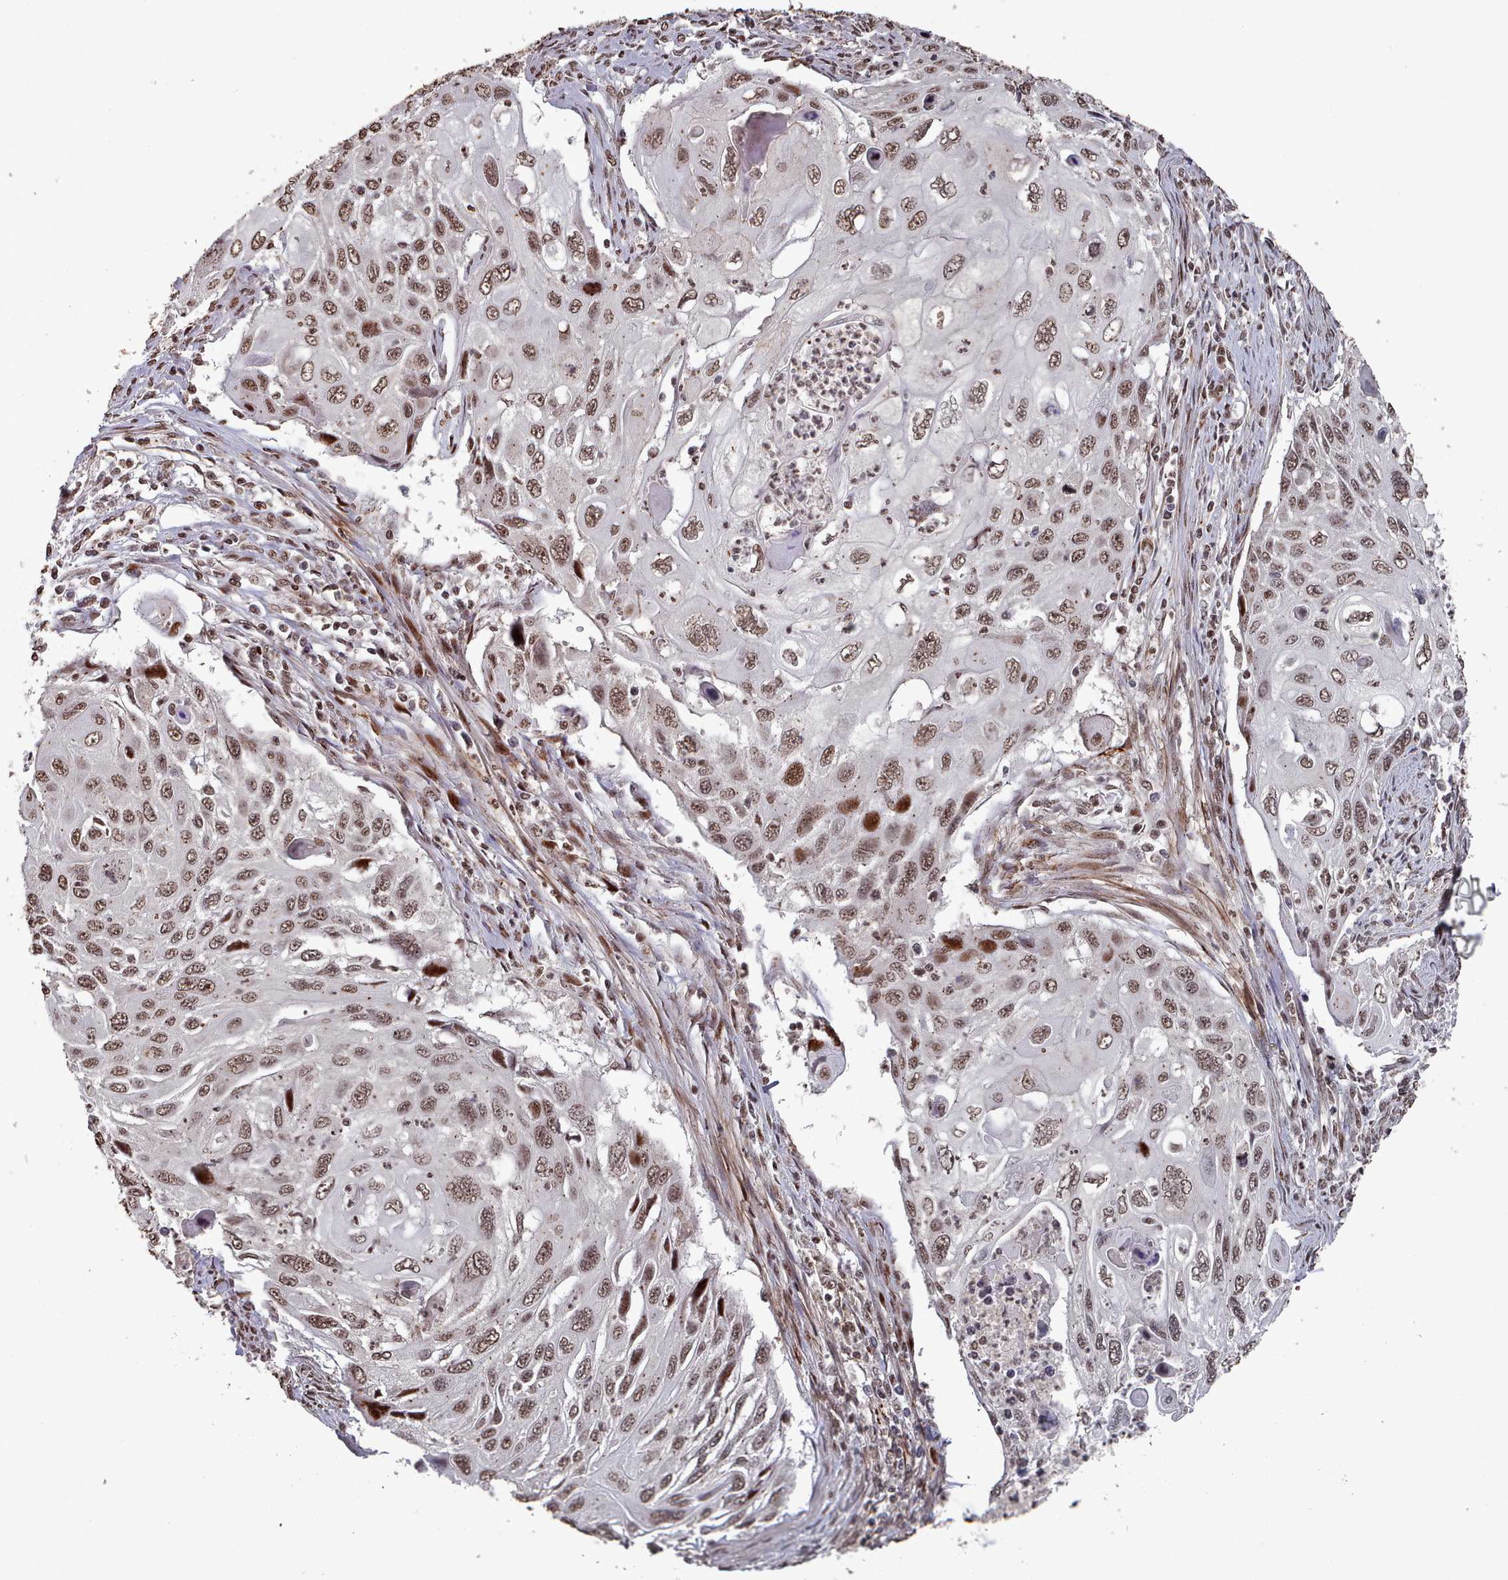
{"staining": {"intensity": "moderate", "quantity": ">75%", "location": "nuclear"}, "tissue": "cervical cancer", "cell_type": "Tumor cells", "image_type": "cancer", "snomed": [{"axis": "morphology", "description": "Squamous cell carcinoma, NOS"}, {"axis": "topography", "description": "Cervix"}], "caption": "A high-resolution image shows immunohistochemistry (IHC) staining of cervical cancer, which shows moderate nuclear expression in about >75% of tumor cells.", "gene": "PNRC2", "patient": {"sex": "female", "age": 70}}